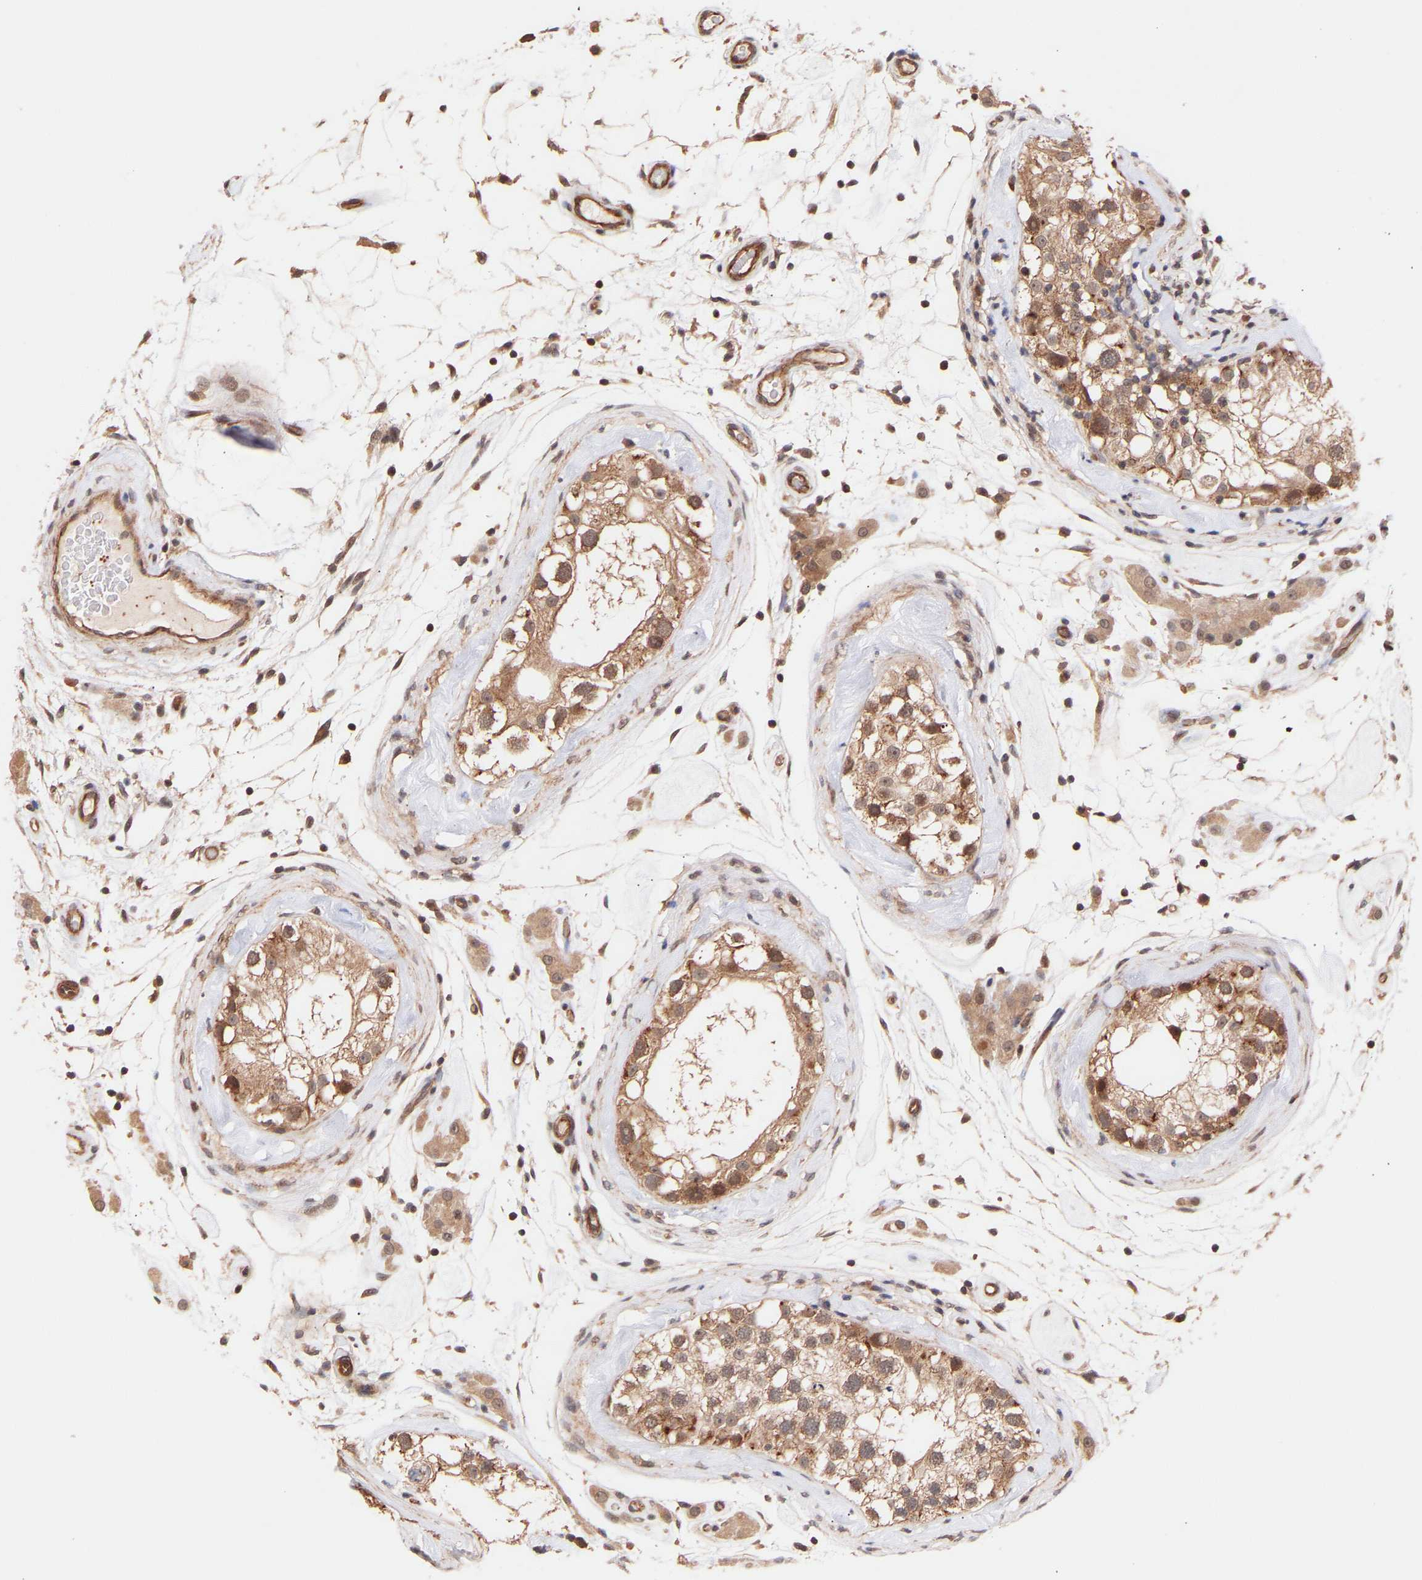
{"staining": {"intensity": "moderate", "quantity": ">75%", "location": "cytoplasmic/membranous"}, "tissue": "testis", "cell_type": "Cells in seminiferous ducts", "image_type": "normal", "snomed": [{"axis": "morphology", "description": "Normal tissue, NOS"}, {"axis": "topography", "description": "Testis"}], "caption": "Benign testis was stained to show a protein in brown. There is medium levels of moderate cytoplasmic/membranous staining in about >75% of cells in seminiferous ducts. (Brightfield microscopy of DAB IHC at high magnification).", "gene": "PDLIM5", "patient": {"sex": "male", "age": 46}}